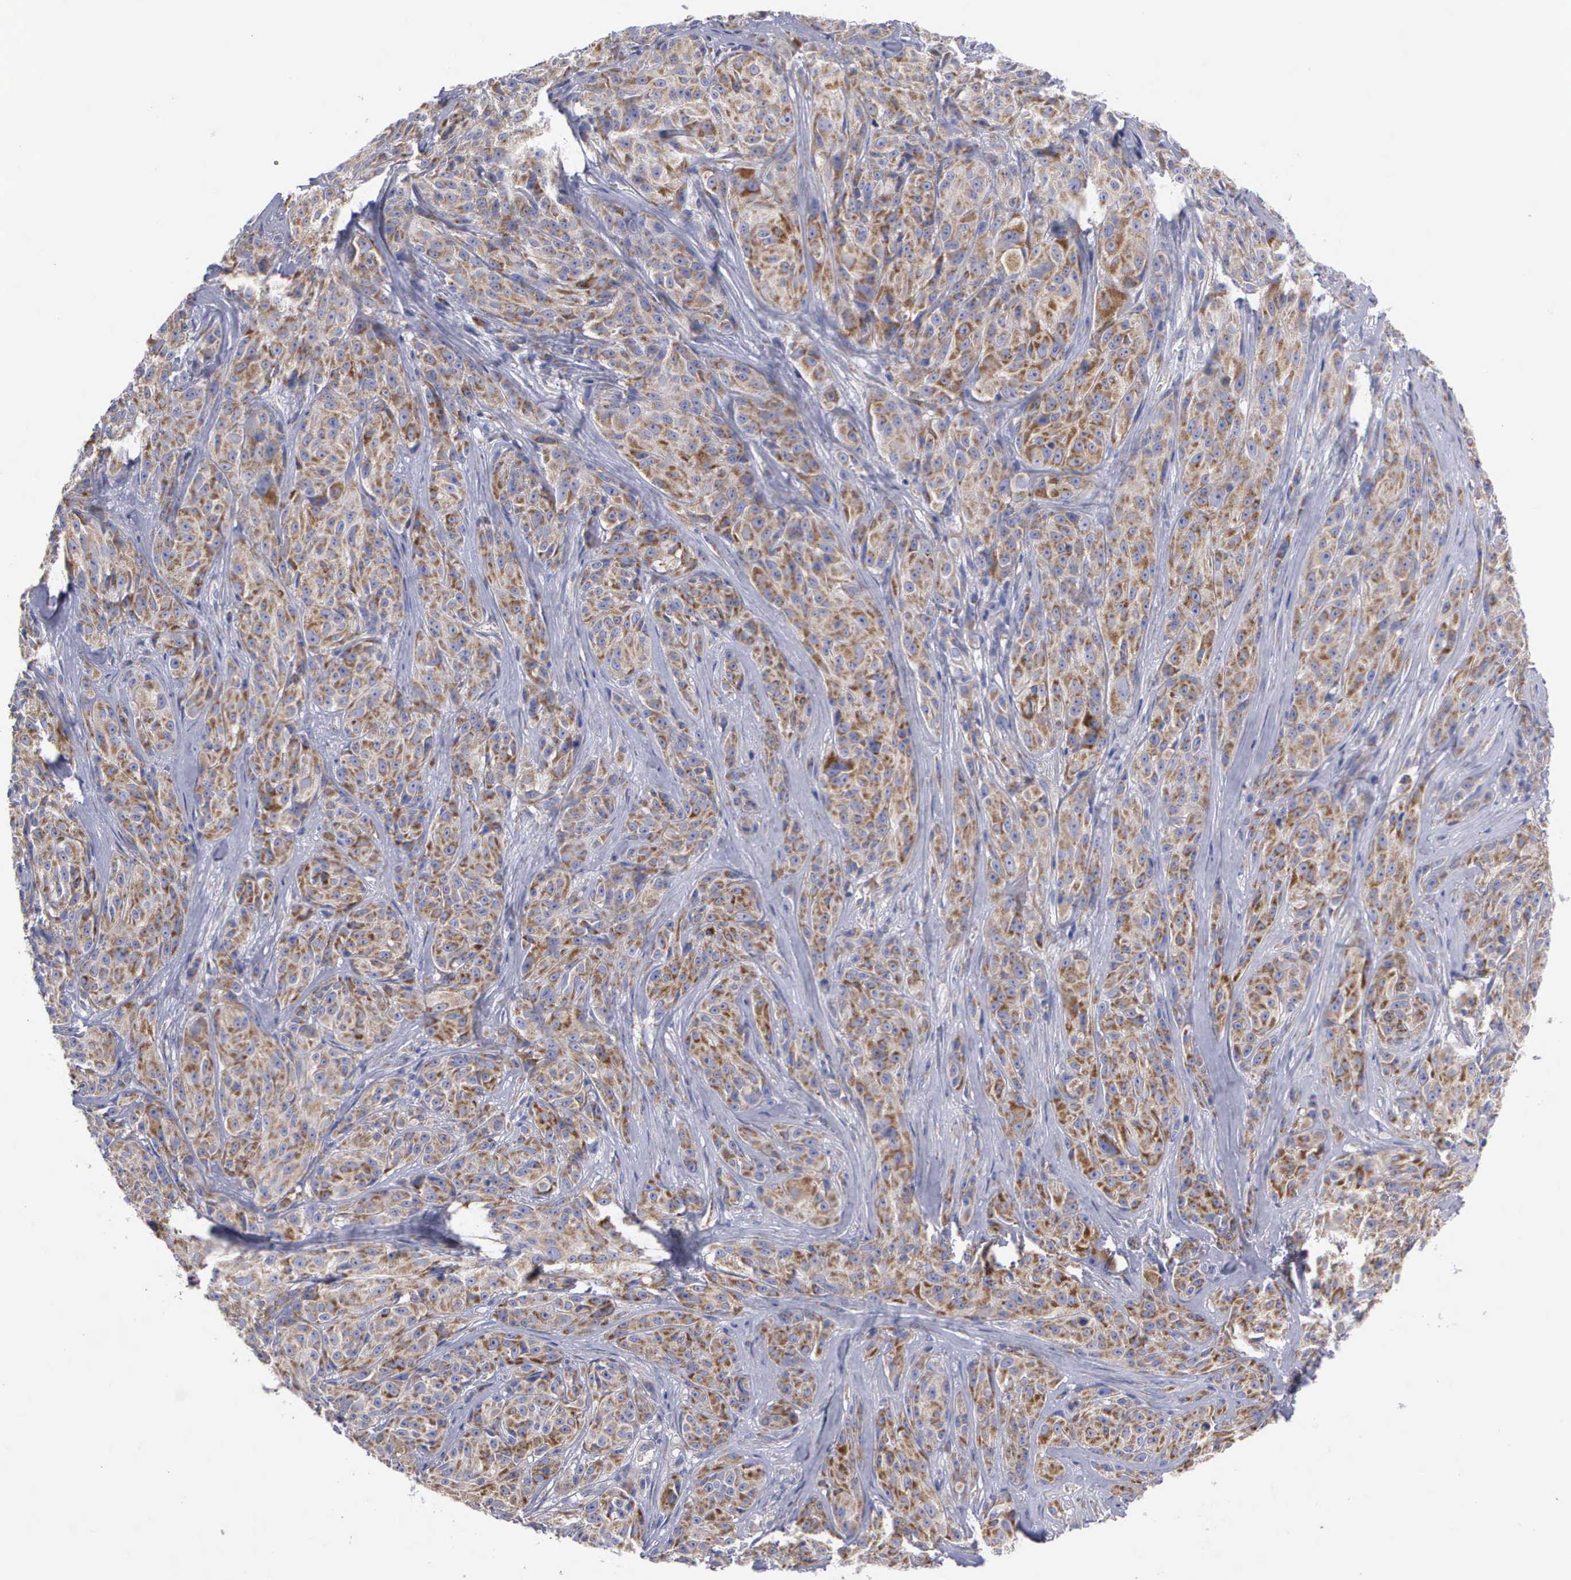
{"staining": {"intensity": "moderate", "quantity": "25%-75%", "location": "cytoplasmic/membranous"}, "tissue": "melanoma", "cell_type": "Tumor cells", "image_type": "cancer", "snomed": [{"axis": "morphology", "description": "Malignant melanoma, NOS"}, {"axis": "topography", "description": "Skin"}], "caption": "Malignant melanoma stained with DAB IHC reveals medium levels of moderate cytoplasmic/membranous positivity in approximately 25%-75% of tumor cells.", "gene": "APOOL", "patient": {"sex": "male", "age": 56}}